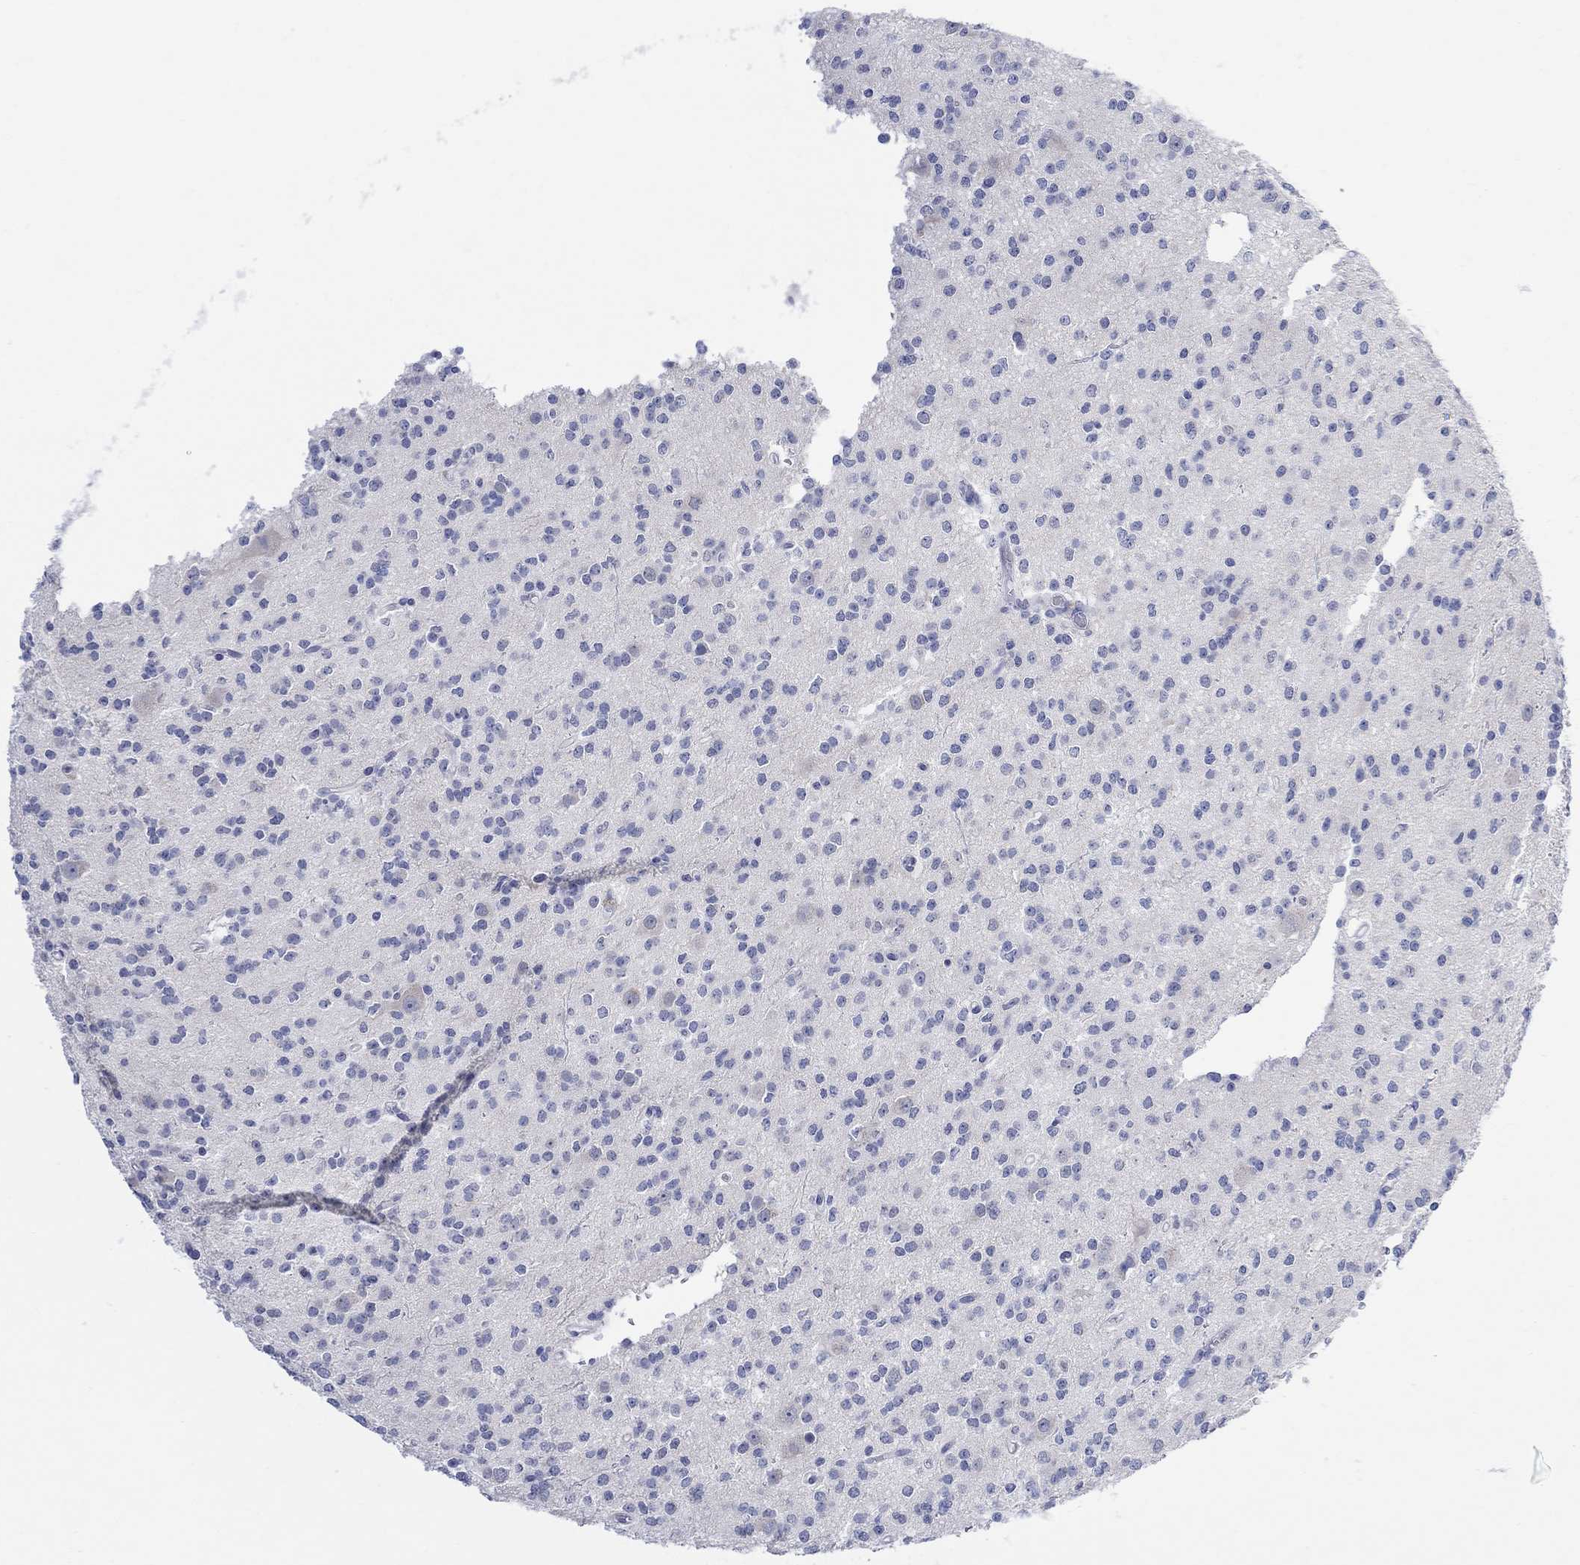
{"staining": {"intensity": "negative", "quantity": "none", "location": "none"}, "tissue": "glioma", "cell_type": "Tumor cells", "image_type": "cancer", "snomed": [{"axis": "morphology", "description": "Glioma, malignant, Low grade"}, {"axis": "topography", "description": "Brain"}], "caption": "IHC photomicrograph of human malignant glioma (low-grade) stained for a protein (brown), which shows no staining in tumor cells.", "gene": "FBP2", "patient": {"sex": "male", "age": 27}}